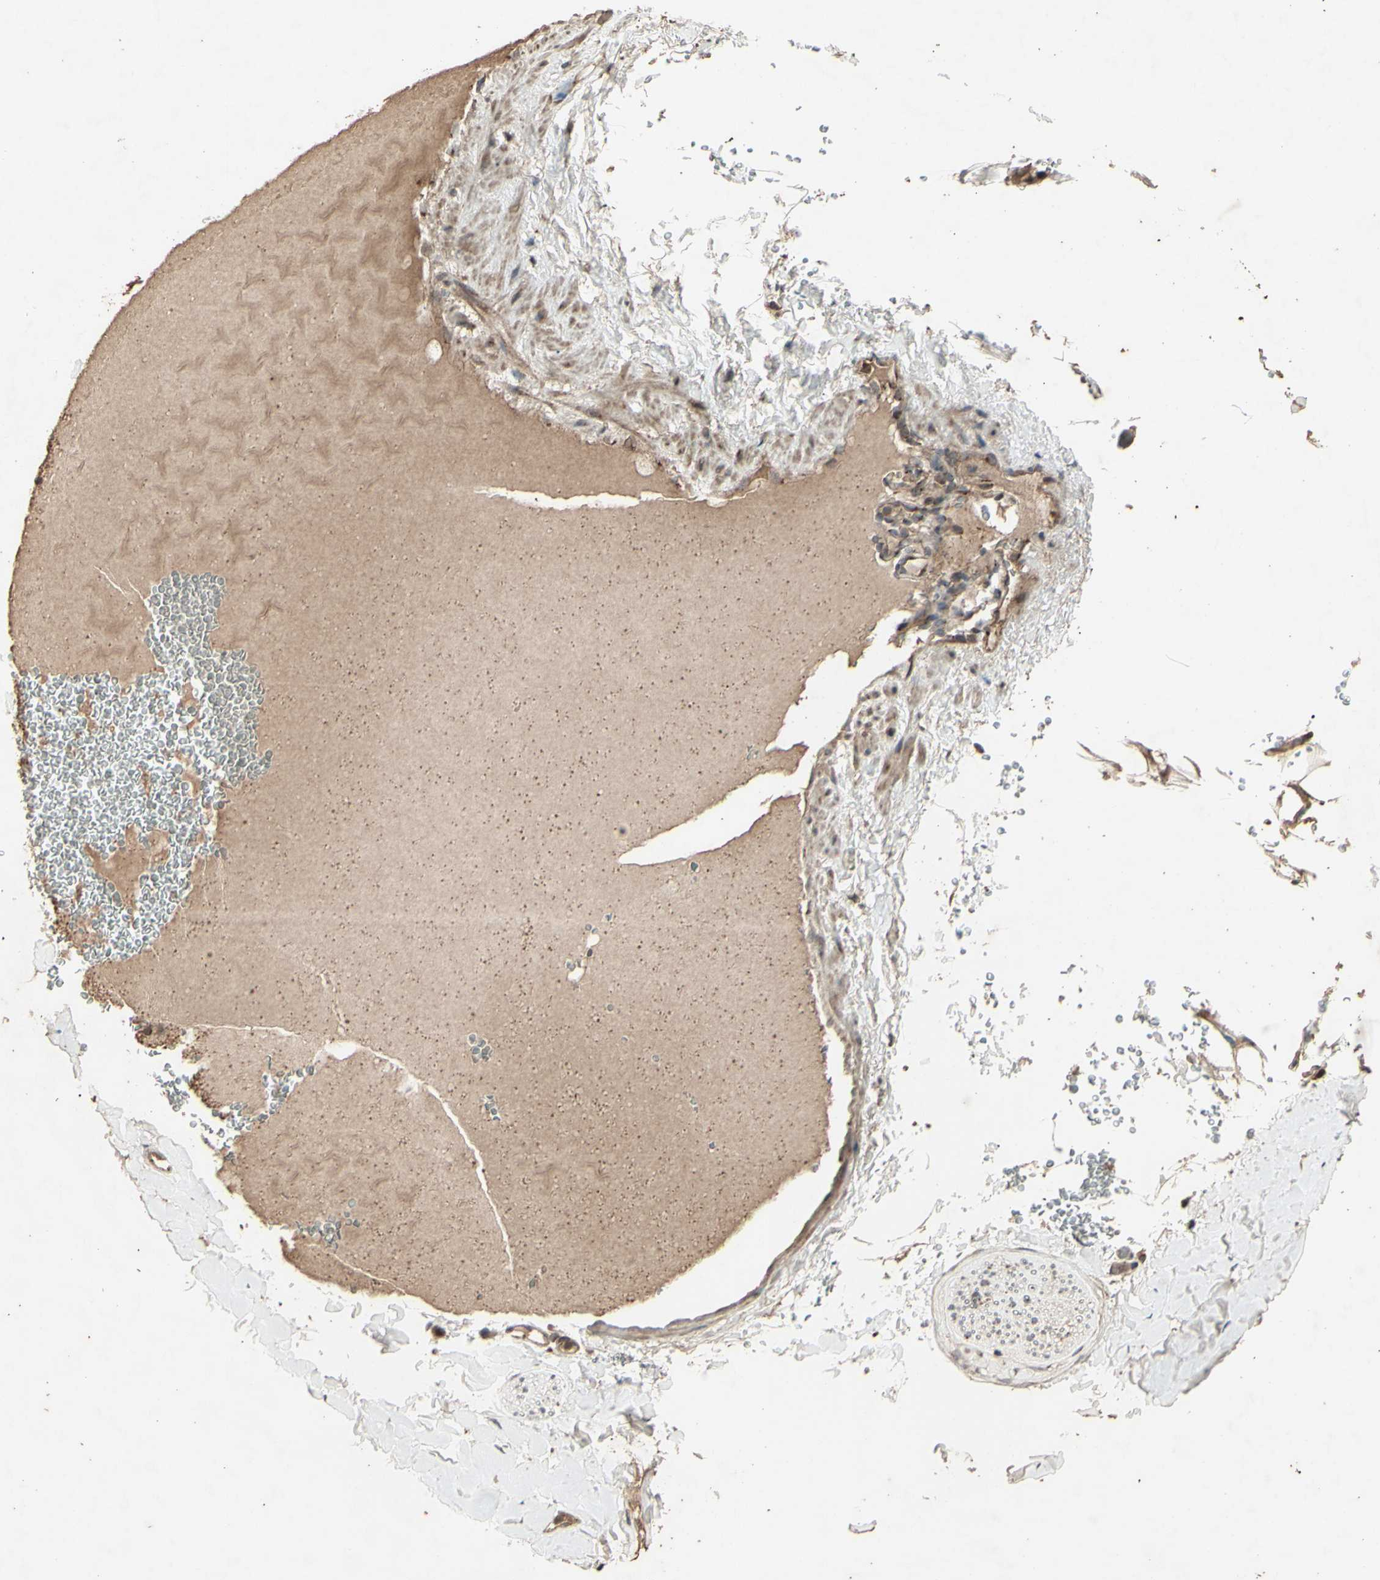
{"staining": {"intensity": "weak", "quantity": ">75%", "location": "cytoplasmic/membranous"}, "tissue": "adipose tissue", "cell_type": "Adipocytes", "image_type": "normal", "snomed": [{"axis": "morphology", "description": "Normal tissue, NOS"}, {"axis": "topography", "description": "Peripheral nerve tissue"}], "caption": "Benign adipose tissue was stained to show a protein in brown. There is low levels of weak cytoplasmic/membranous staining in approximately >75% of adipocytes.", "gene": "AP1G1", "patient": {"sex": "male", "age": 70}}